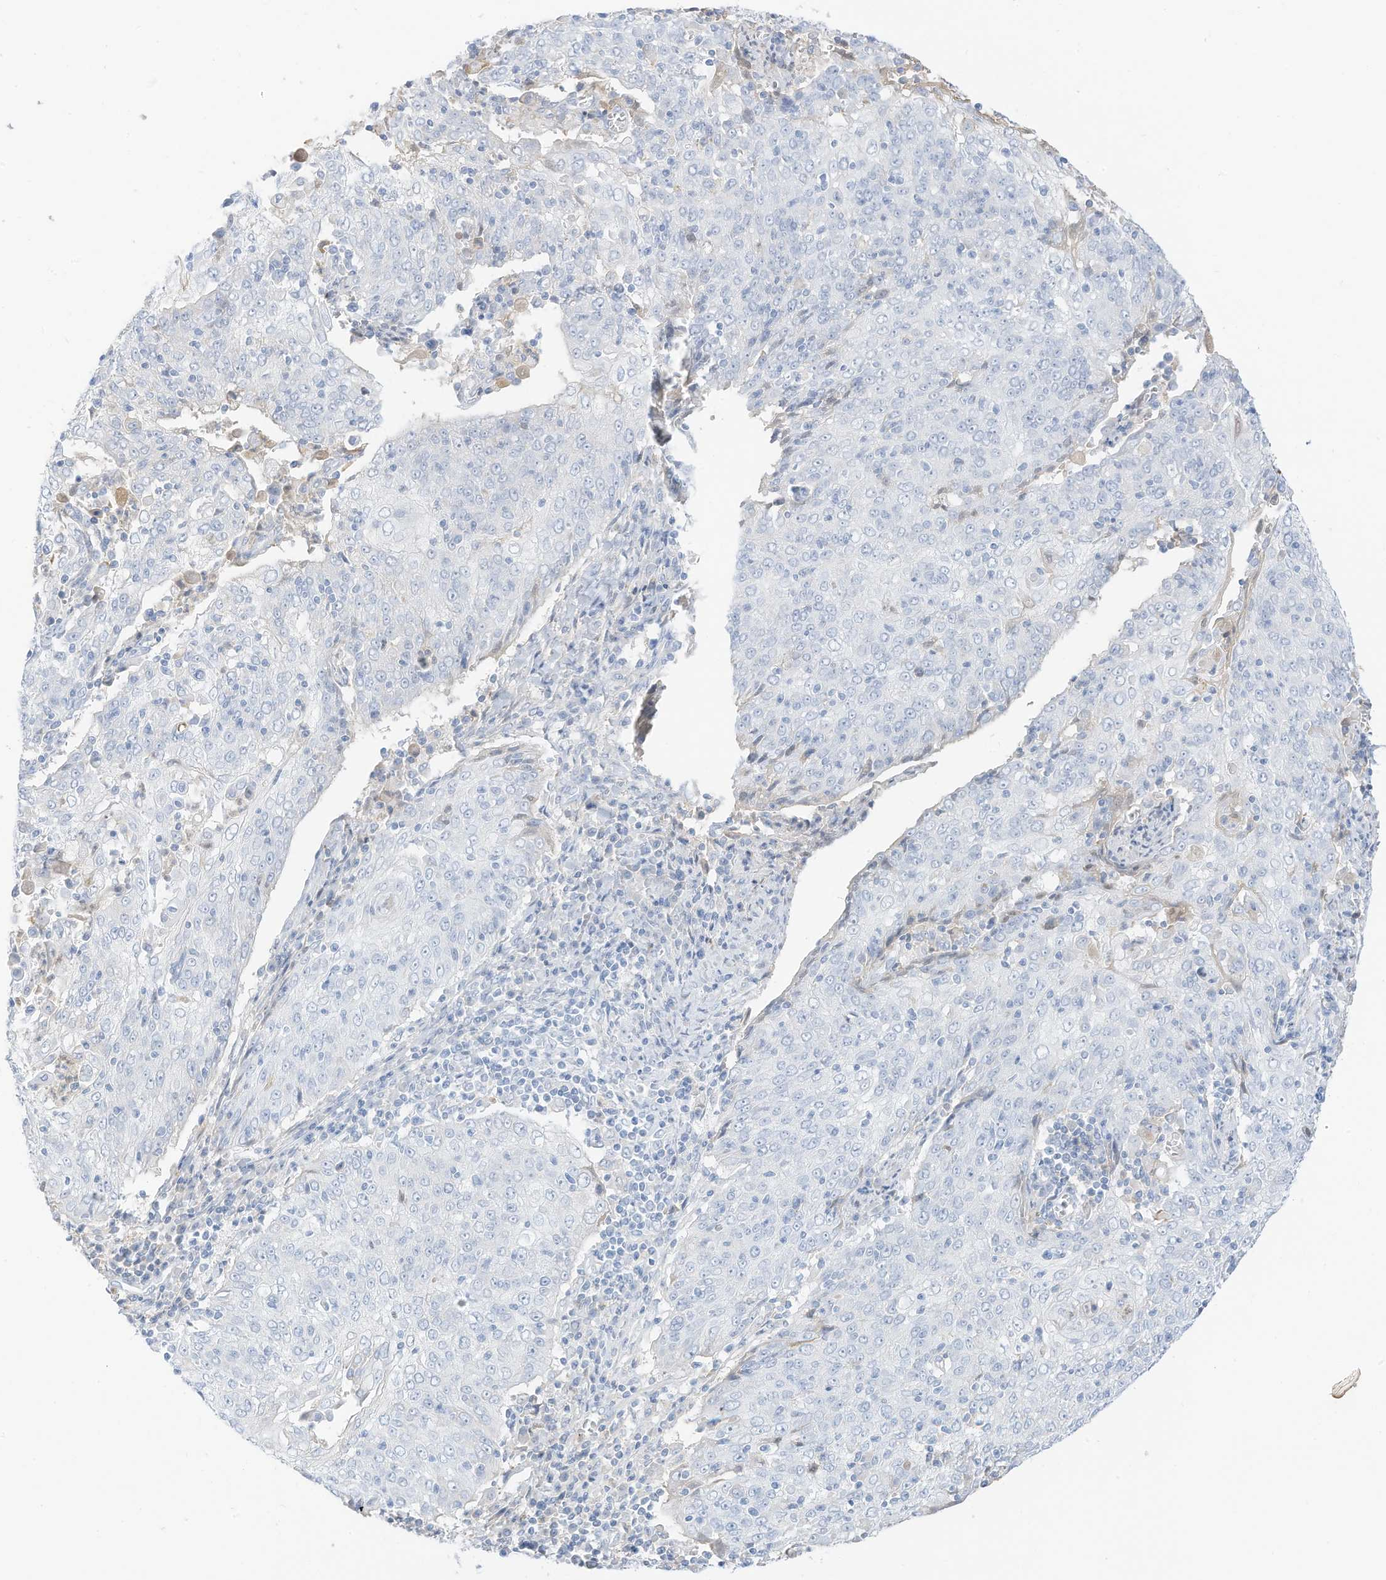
{"staining": {"intensity": "negative", "quantity": "none", "location": "none"}, "tissue": "cervical cancer", "cell_type": "Tumor cells", "image_type": "cancer", "snomed": [{"axis": "morphology", "description": "Squamous cell carcinoma, NOS"}, {"axis": "topography", "description": "Cervix"}], "caption": "An image of cervical cancer stained for a protein displays no brown staining in tumor cells.", "gene": "HSD17B13", "patient": {"sex": "female", "age": 48}}